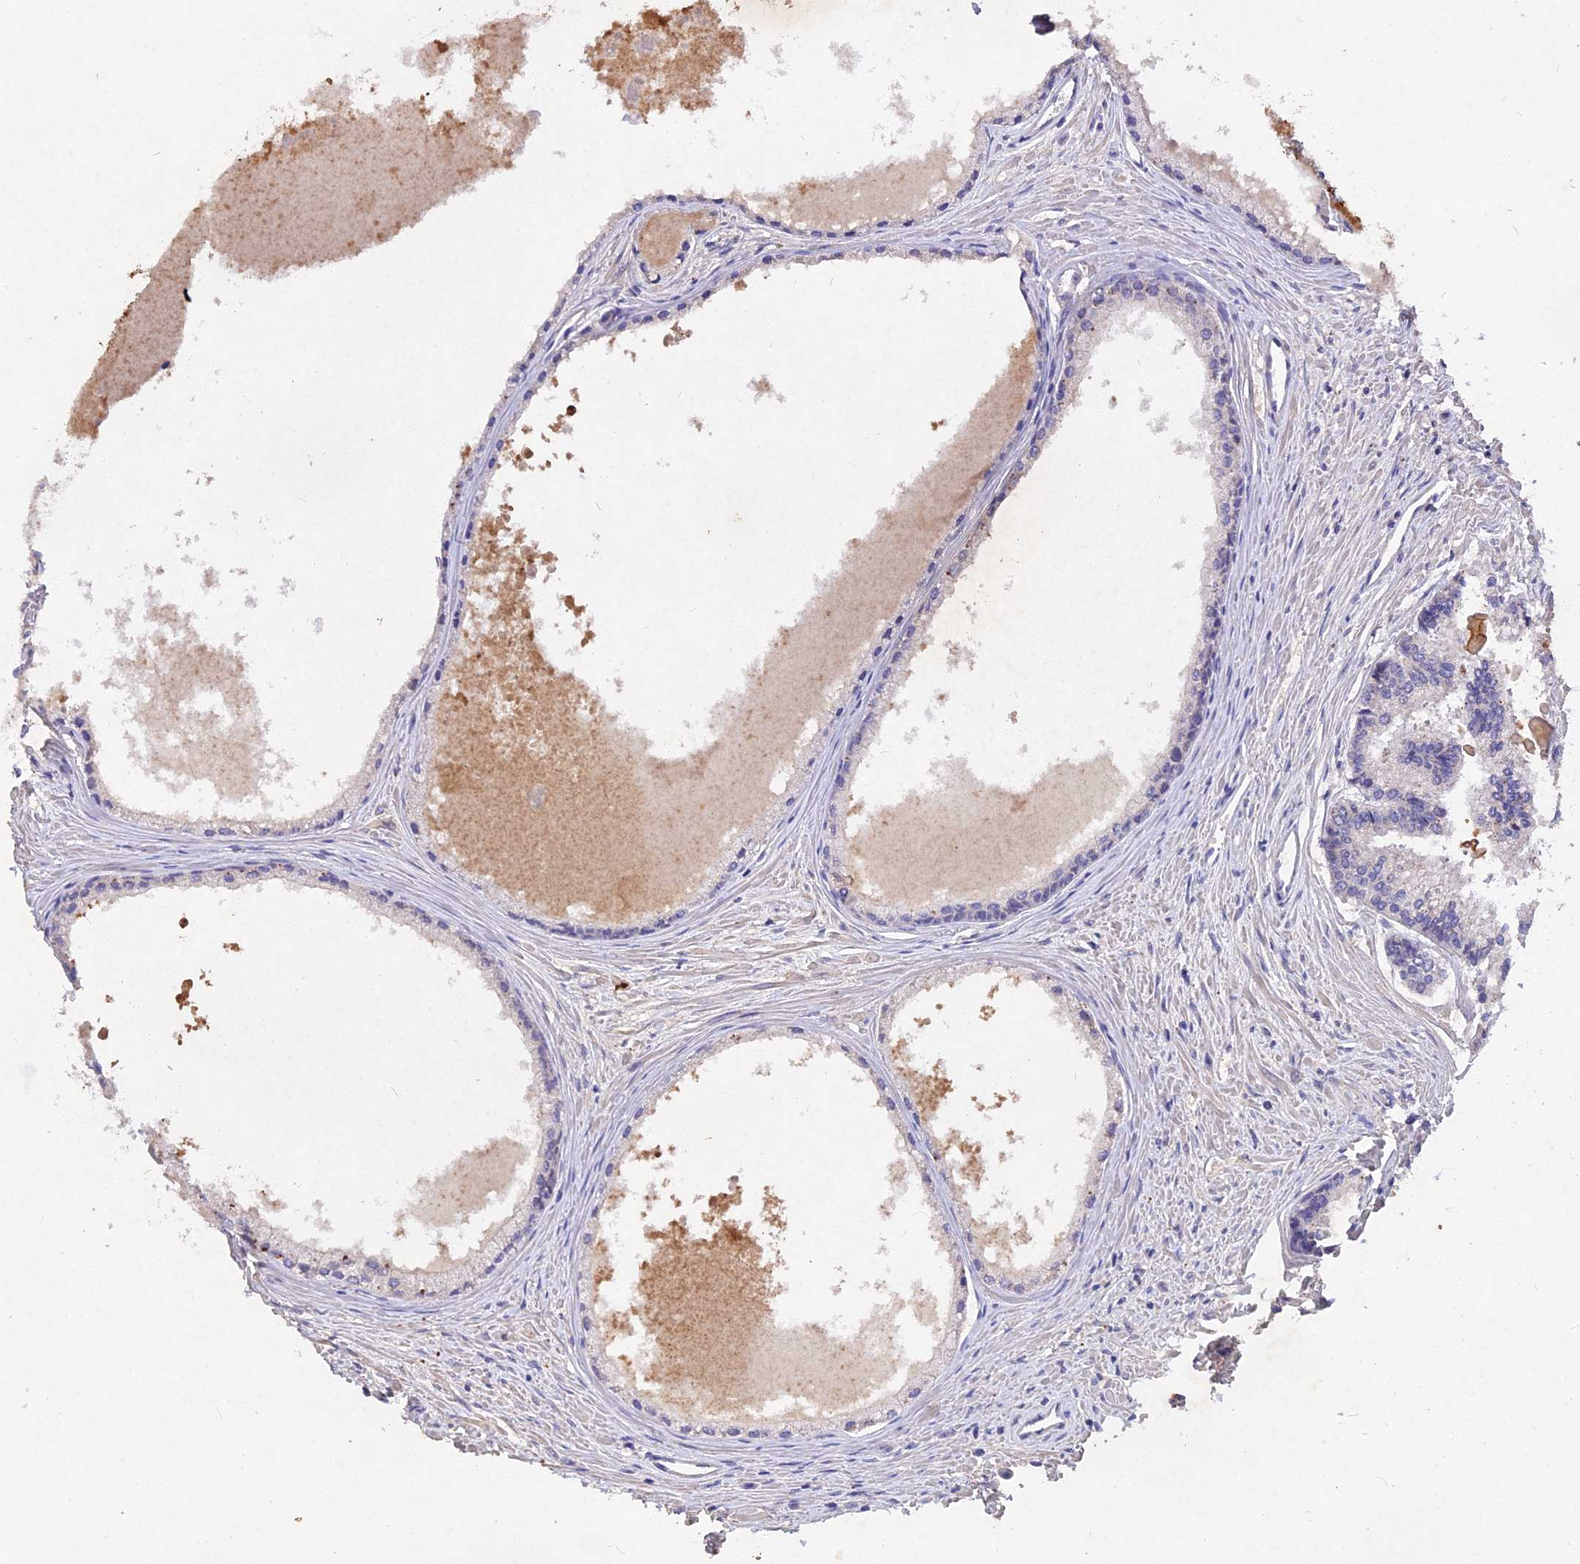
{"staining": {"intensity": "negative", "quantity": "none", "location": "none"}, "tissue": "prostate cancer", "cell_type": "Tumor cells", "image_type": "cancer", "snomed": [{"axis": "morphology", "description": "Adenocarcinoma, High grade"}, {"axis": "topography", "description": "Prostate"}], "caption": "An immunohistochemistry micrograph of prostate cancer is shown. There is no staining in tumor cells of prostate cancer. The staining was performed using DAB (3,3'-diaminobenzidine) to visualize the protein expression in brown, while the nuclei were stained in blue with hematoxylin (Magnification: 20x).", "gene": "SLC26A4", "patient": {"sex": "male", "age": 68}}